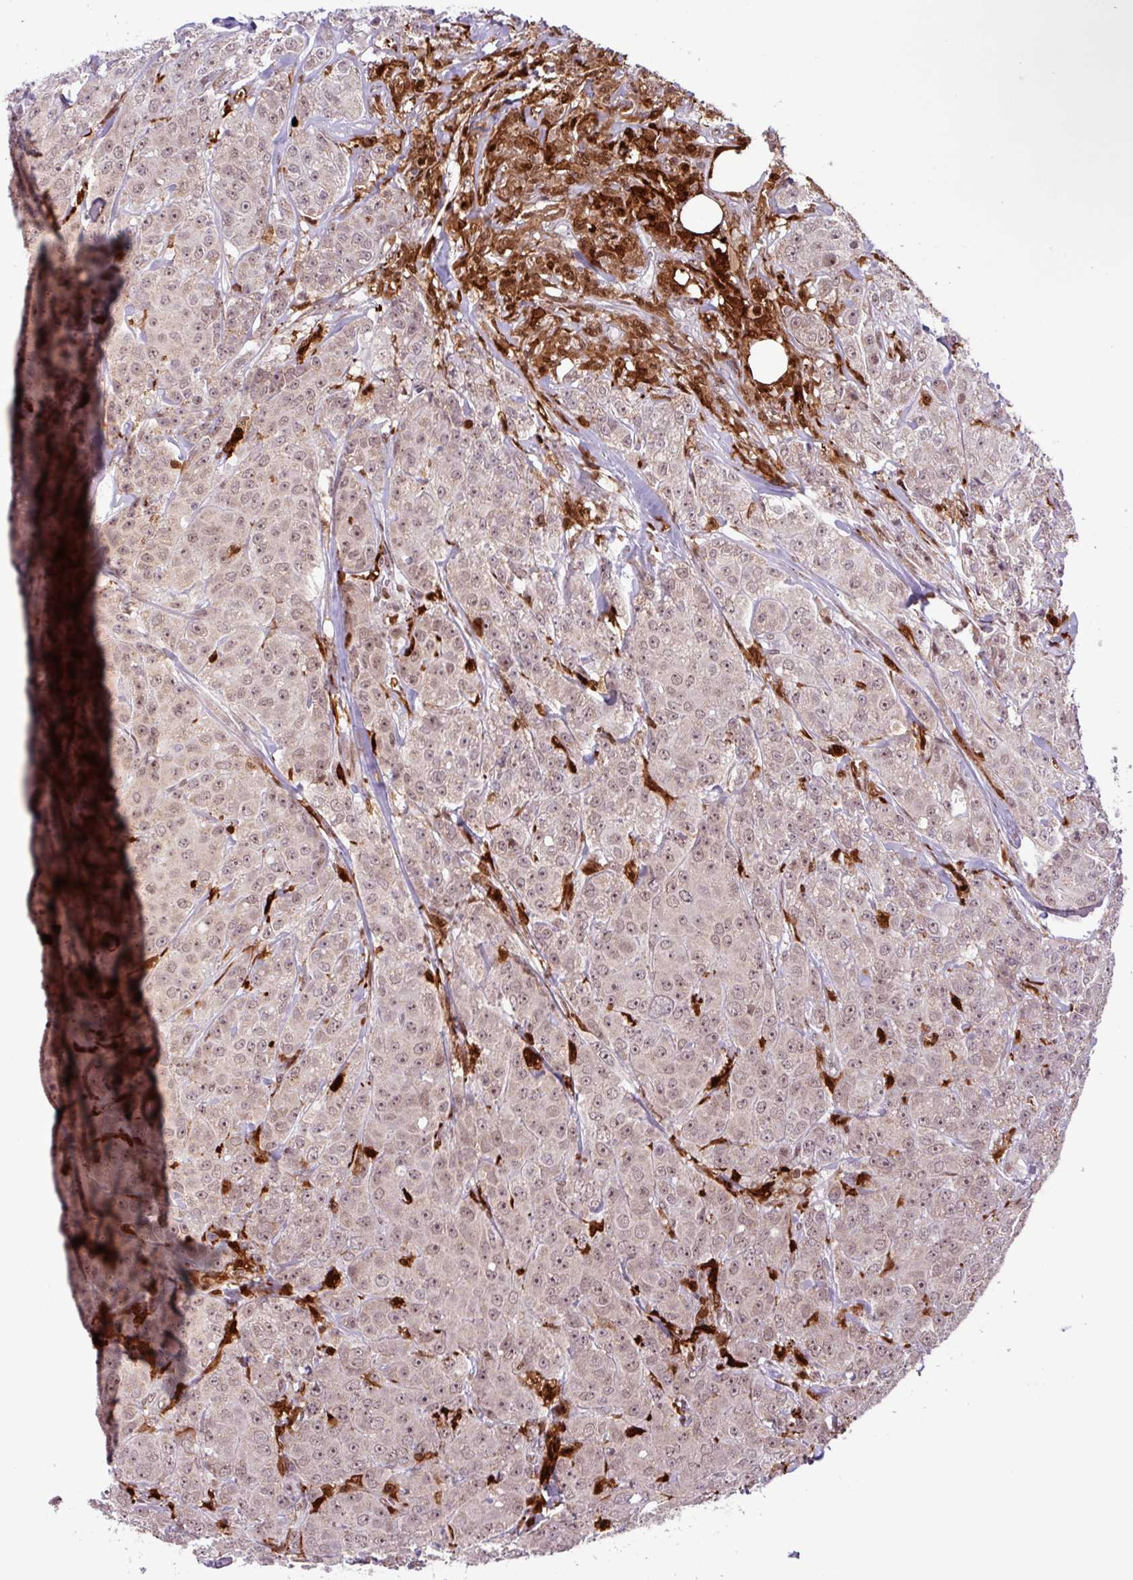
{"staining": {"intensity": "moderate", "quantity": ">75%", "location": "nuclear"}, "tissue": "breast cancer", "cell_type": "Tumor cells", "image_type": "cancer", "snomed": [{"axis": "morphology", "description": "Duct carcinoma"}, {"axis": "topography", "description": "Breast"}], "caption": "Breast cancer tissue shows moderate nuclear positivity in approximately >75% of tumor cells (Stains: DAB in brown, nuclei in blue, Microscopy: brightfield microscopy at high magnification).", "gene": "BRD3", "patient": {"sex": "female", "age": 43}}